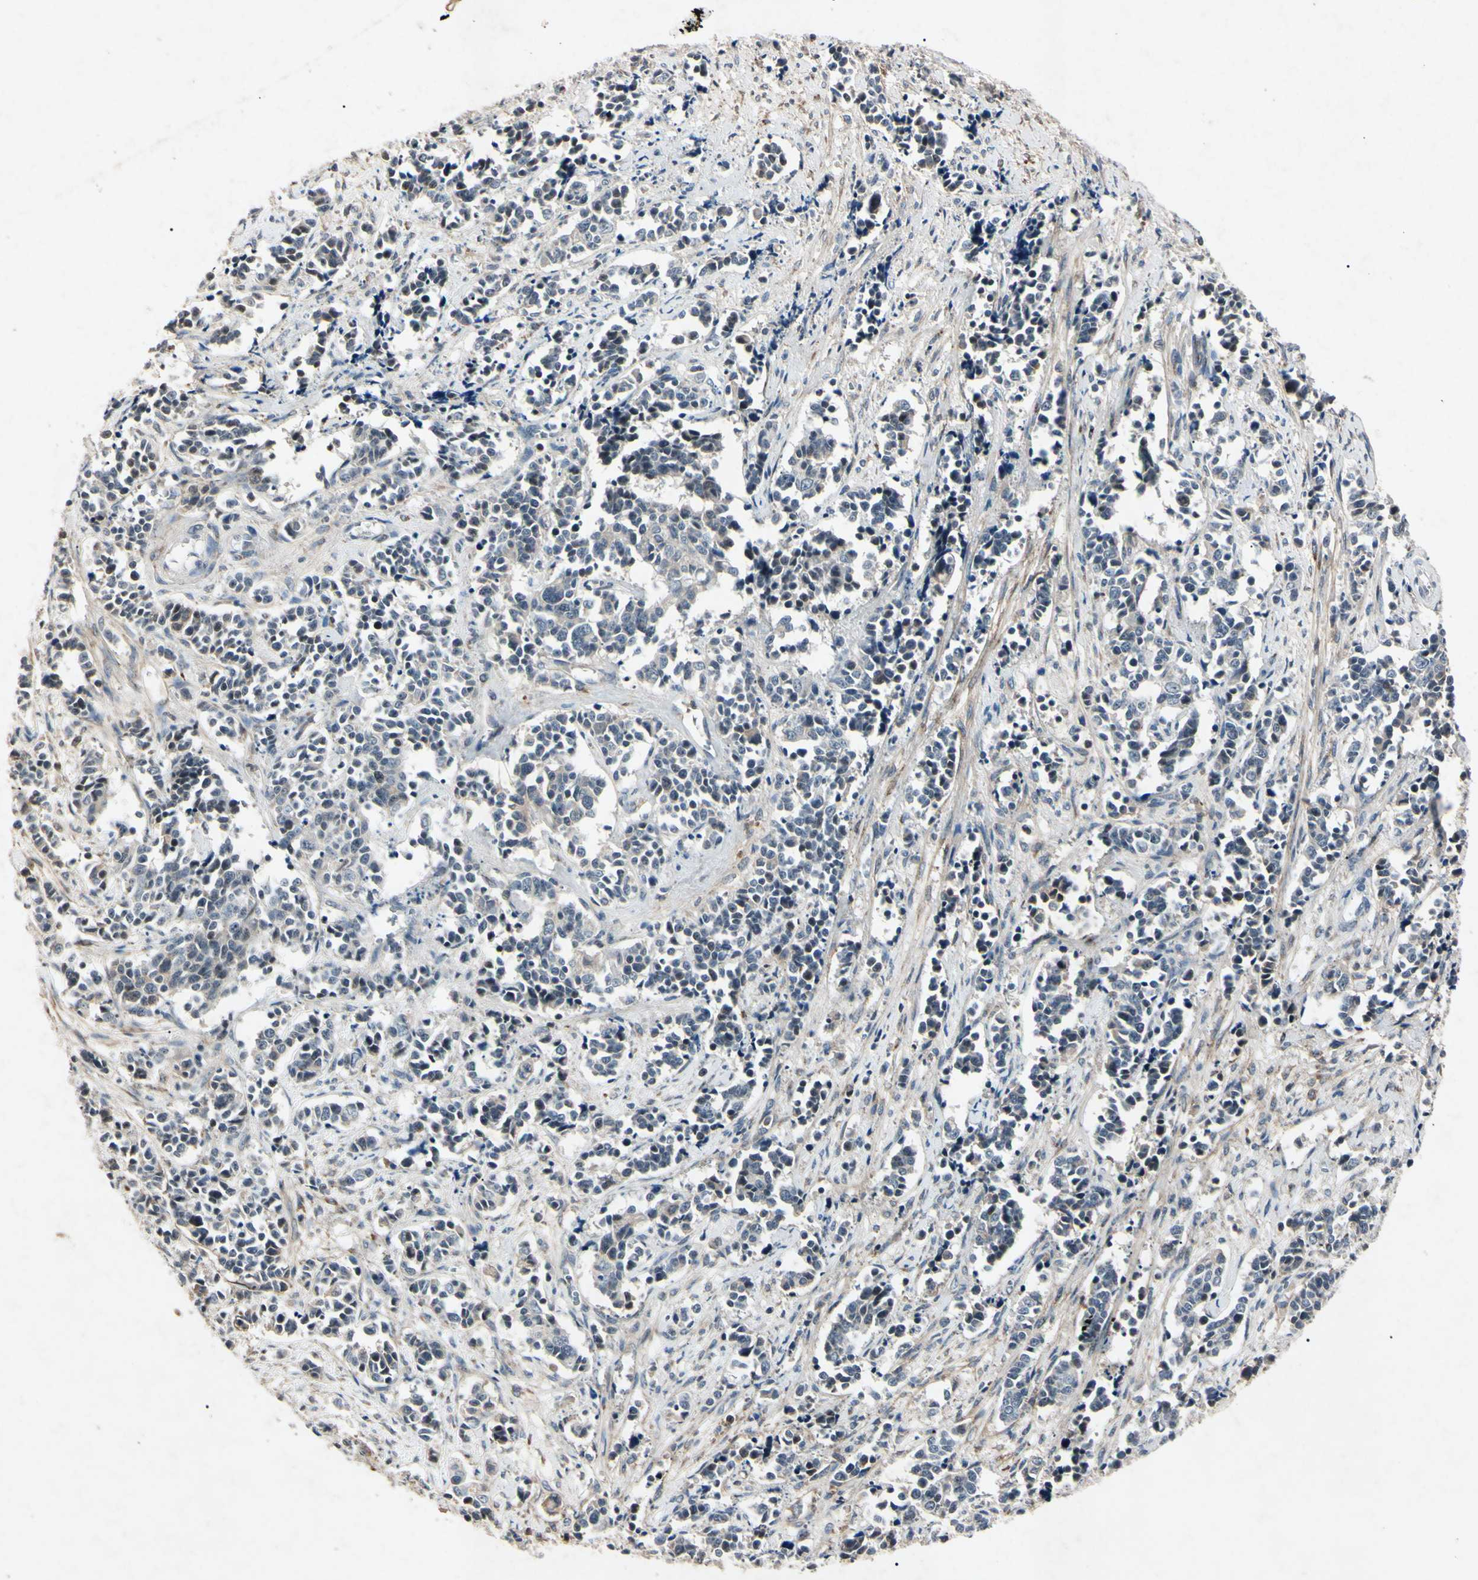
{"staining": {"intensity": "negative", "quantity": "none", "location": "none"}, "tissue": "cervical cancer", "cell_type": "Tumor cells", "image_type": "cancer", "snomed": [{"axis": "morphology", "description": "Normal tissue, NOS"}, {"axis": "morphology", "description": "Squamous cell carcinoma, NOS"}, {"axis": "topography", "description": "Cervix"}], "caption": "Protein analysis of cervical squamous cell carcinoma demonstrates no significant staining in tumor cells. Brightfield microscopy of IHC stained with DAB (3,3'-diaminobenzidine) (brown) and hematoxylin (blue), captured at high magnification.", "gene": "AEBP1", "patient": {"sex": "female", "age": 35}}